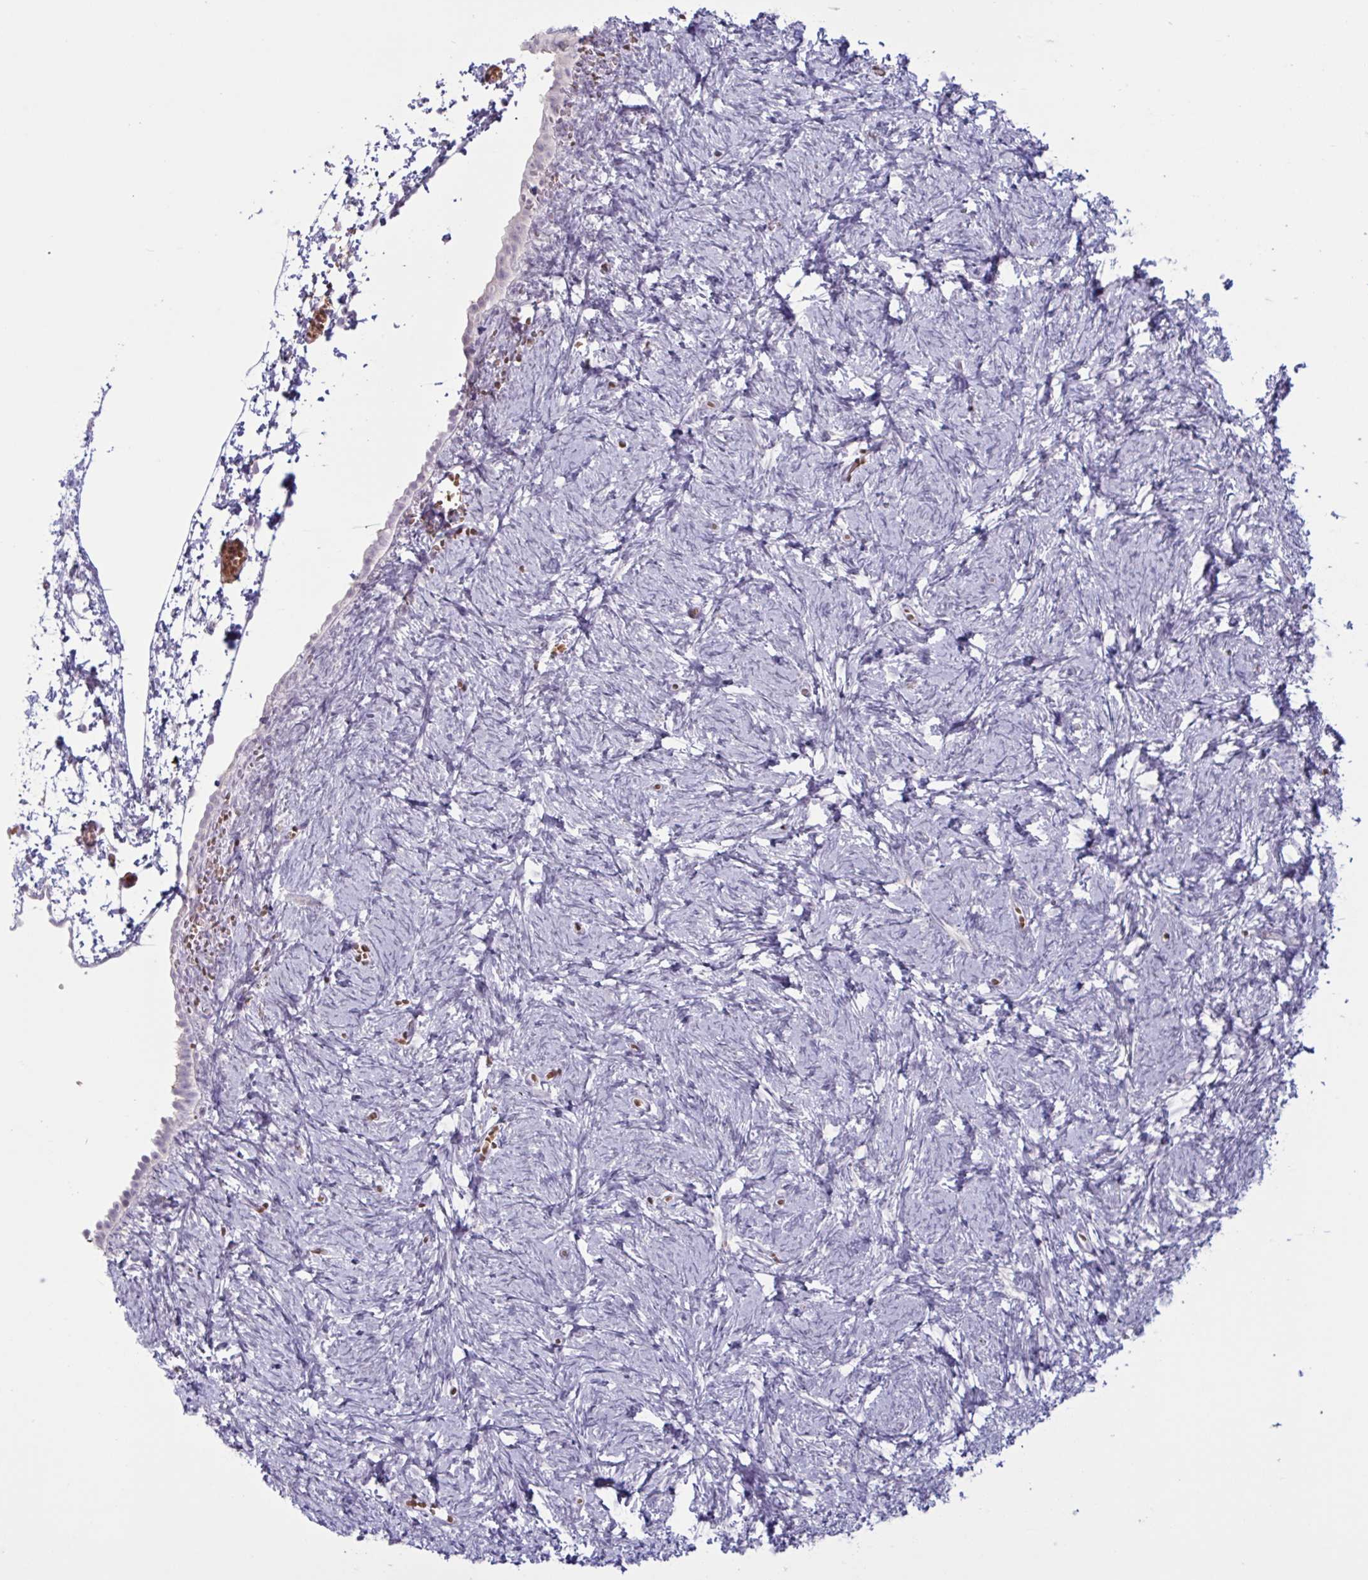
{"staining": {"intensity": "negative", "quantity": "none", "location": "none"}, "tissue": "ovary", "cell_type": "Follicle cells", "image_type": "normal", "snomed": [{"axis": "morphology", "description": "Normal tissue, NOS"}, {"axis": "topography", "description": "Ovary"}], "caption": "A high-resolution image shows immunohistochemistry staining of unremarkable ovary, which reveals no significant positivity in follicle cells. (Immunohistochemistry, brightfield microscopy, high magnification).", "gene": "ENSG00000281613", "patient": {"sex": "female", "age": 41}}